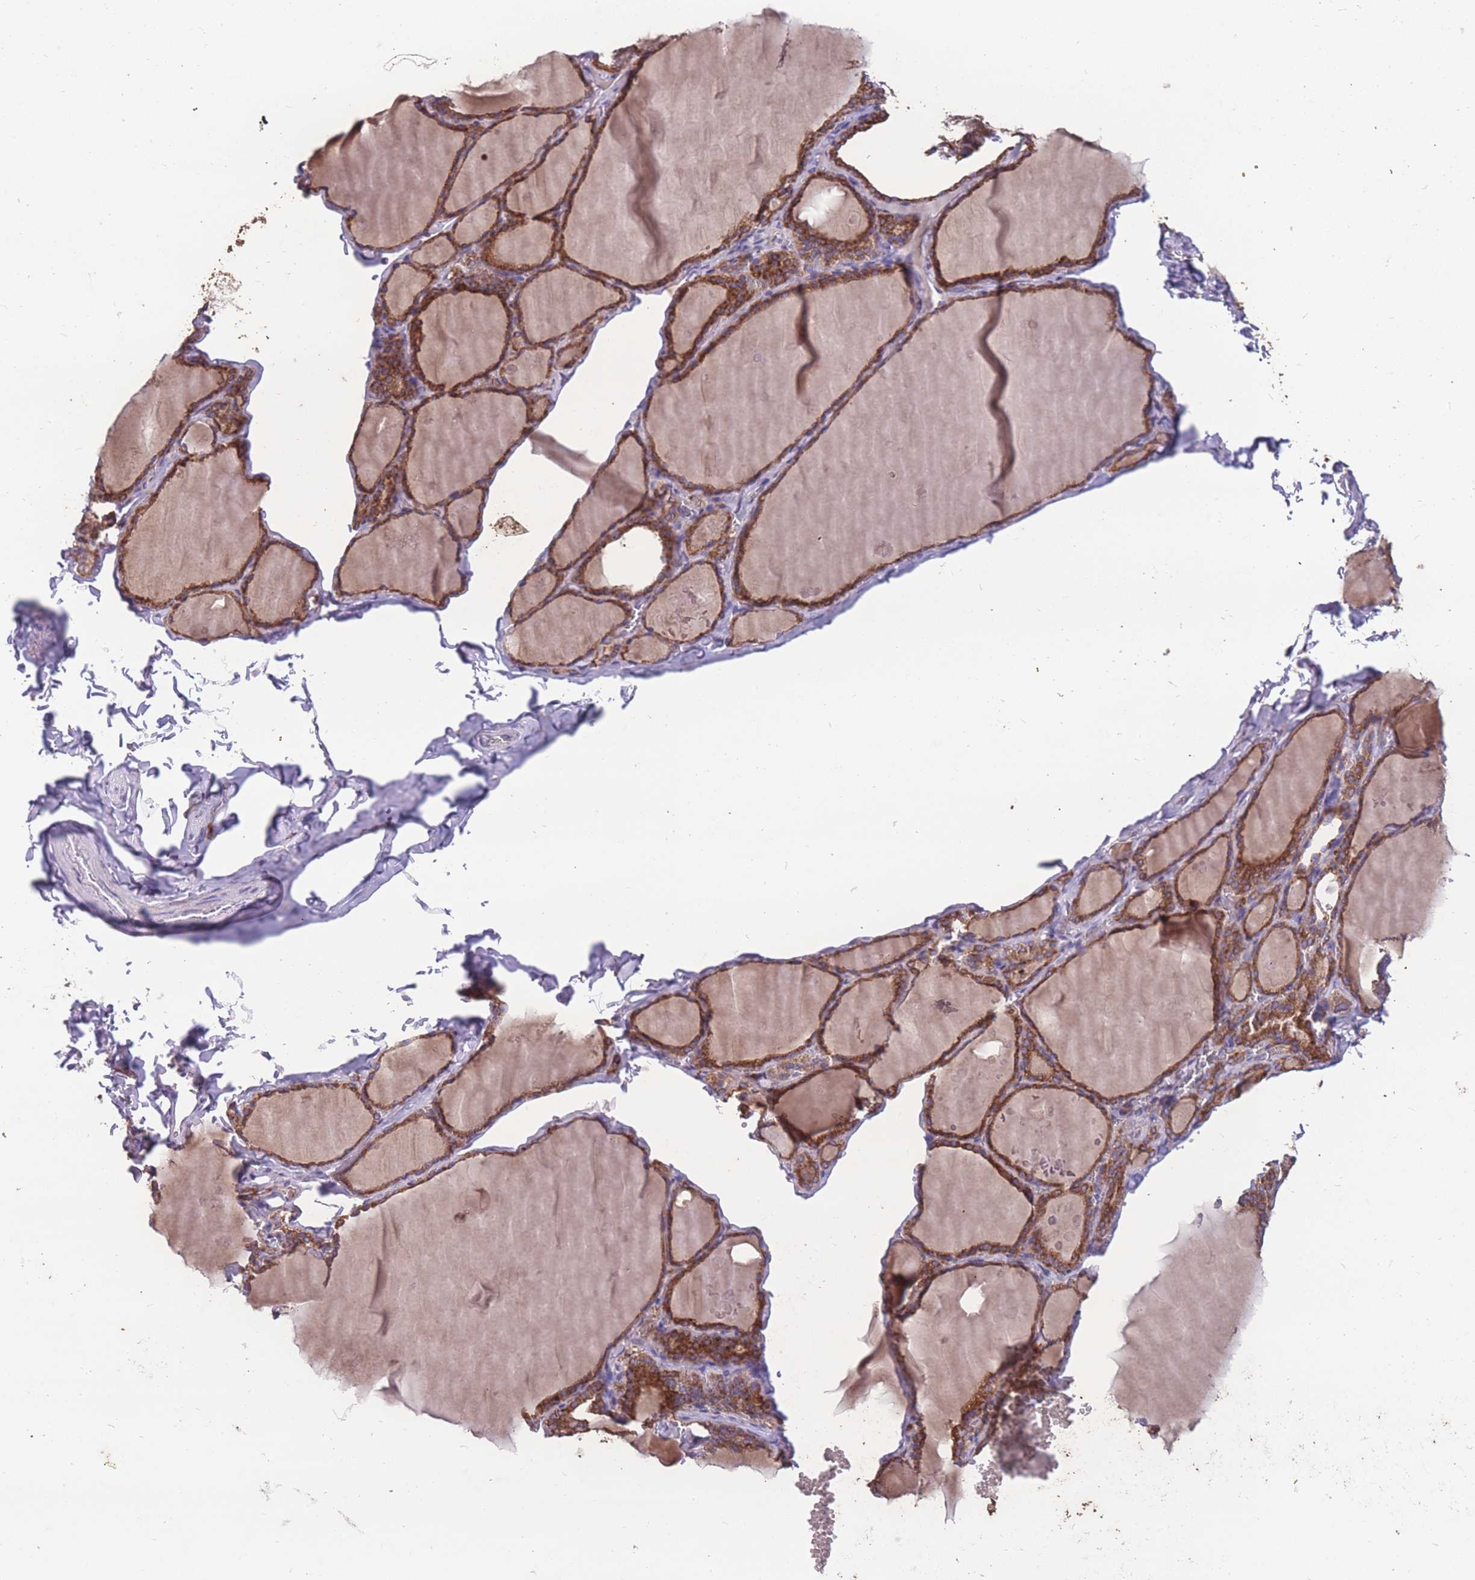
{"staining": {"intensity": "moderate", "quantity": ">75%", "location": "cytoplasmic/membranous"}, "tissue": "thyroid gland", "cell_type": "Glandular cells", "image_type": "normal", "snomed": [{"axis": "morphology", "description": "Normal tissue, NOS"}, {"axis": "topography", "description": "Thyroid gland"}], "caption": "Glandular cells display moderate cytoplasmic/membranous staining in about >75% of cells in unremarkable thyroid gland.", "gene": "STIM2", "patient": {"sex": "male", "age": 56}}